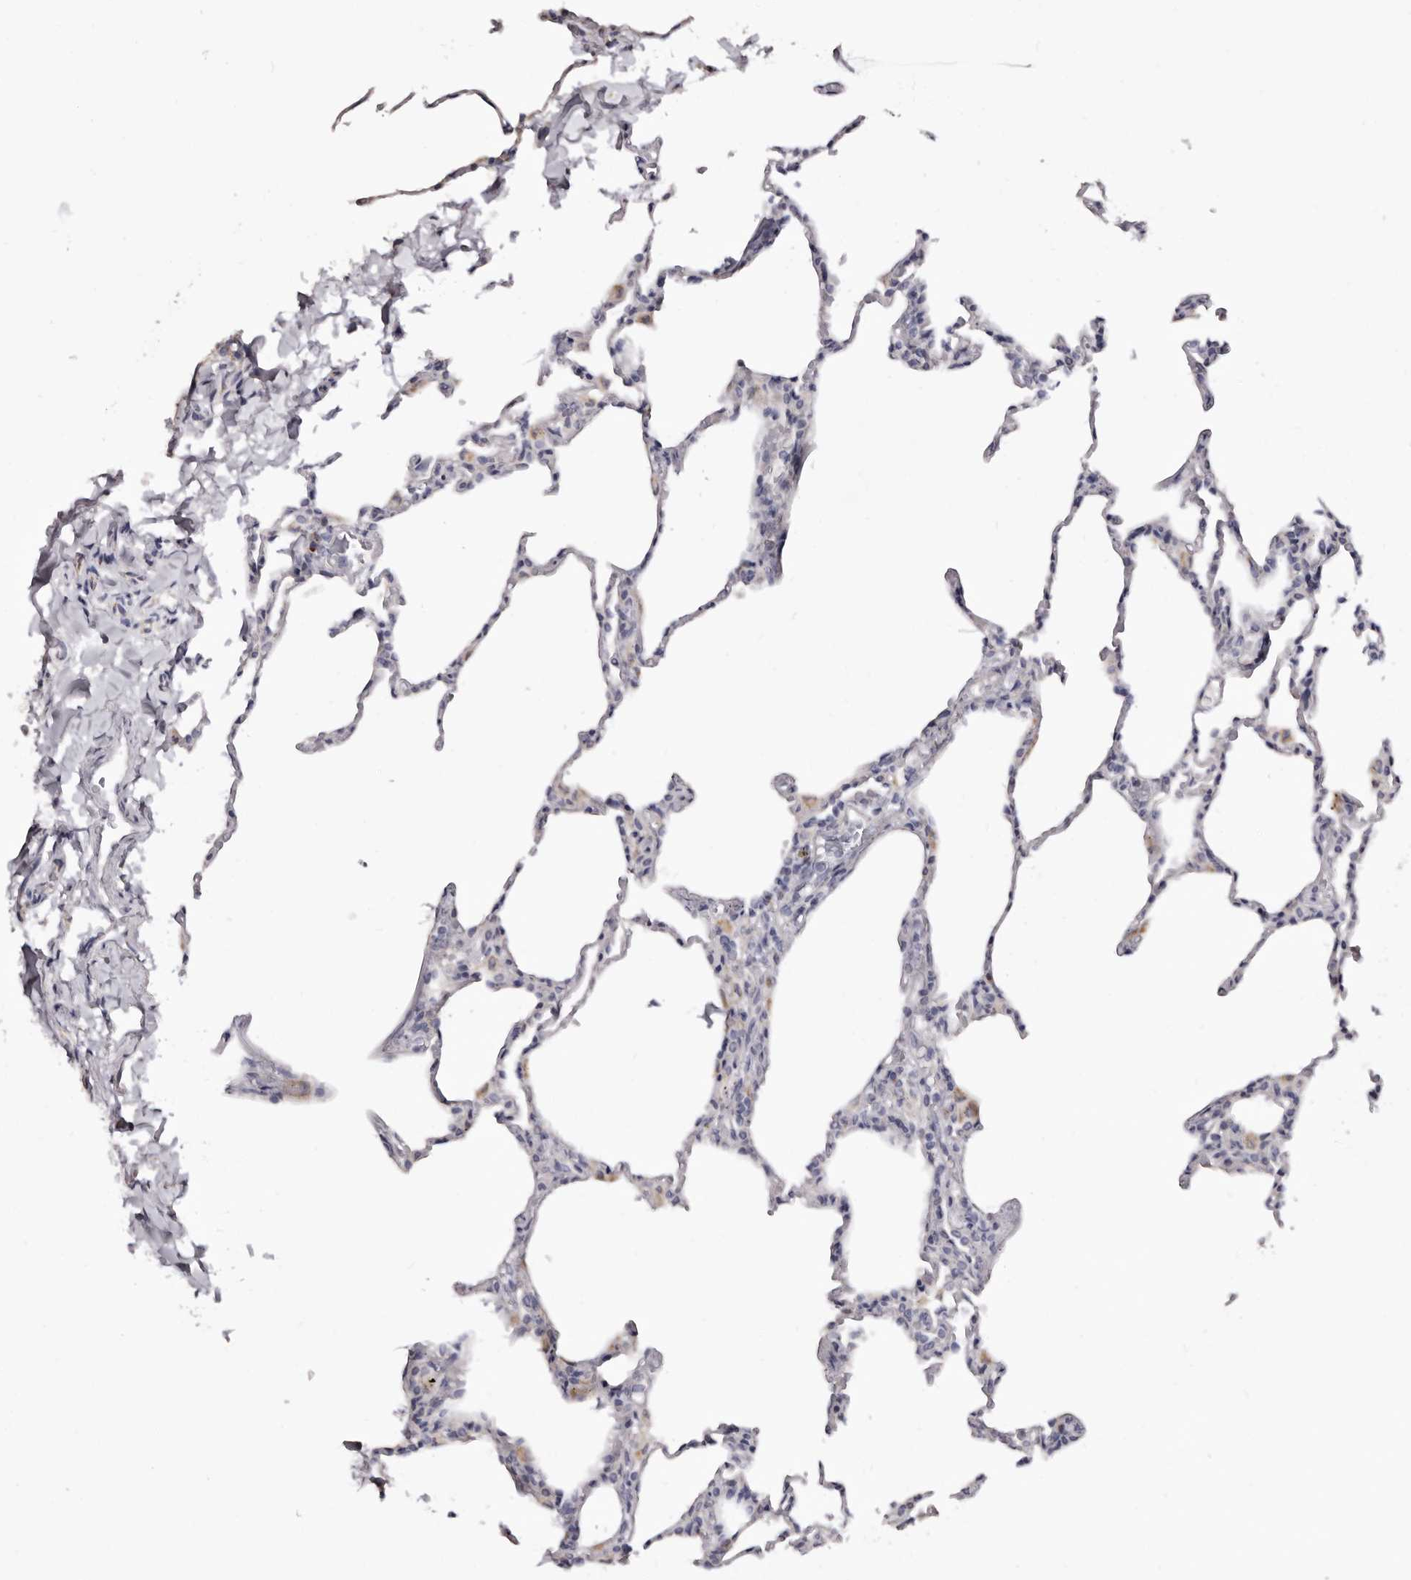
{"staining": {"intensity": "negative", "quantity": "none", "location": "none"}, "tissue": "lung", "cell_type": "Alveolar cells", "image_type": "normal", "snomed": [{"axis": "morphology", "description": "Normal tissue, NOS"}, {"axis": "topography", "description": "Lung"}], "caption": "IHC histopathology image of benign lung: lung stained with DAB shows no significant protein positivity in alveolar cells.", "gene": "CASQ1", "patient": {"sex": "male", "age": 20}}